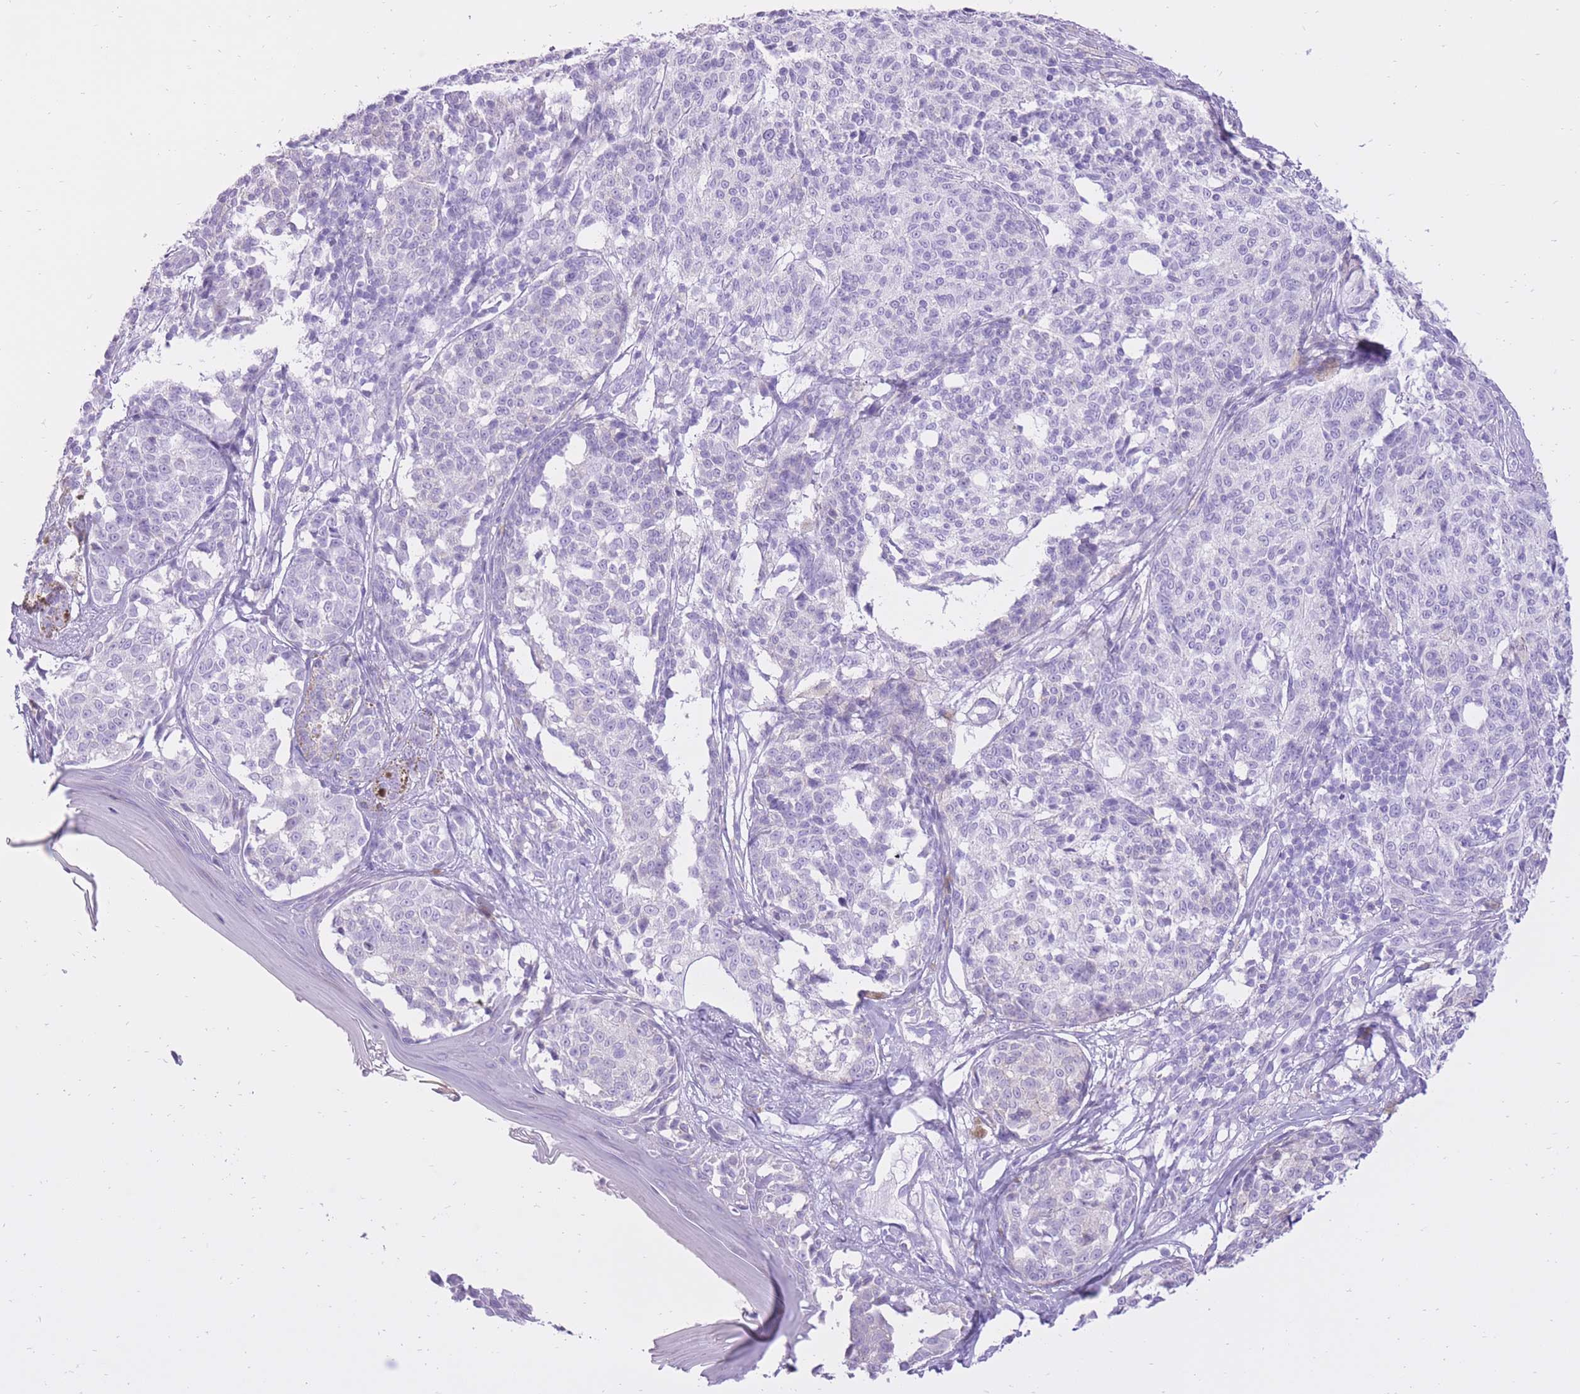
{"staining": {"intensity": "negative", "quantity": "none", "location": "none"}, "tissue": "melanoma", "cell_type": "Tumor cells", "image_type": "cancer", "snomed": [{"axis": "morphology", "description": "Malignant melanoma, NOS"}, {"axis": "topography", "description": "Skin of upper extremity"}], "caption": "The immunohistochemistry histopathology image has no significant positivity in tumor cells of malignant melanoma tissue.", "gene": "SLC4A4", "patient": {"sex": "male", "age": 40}}